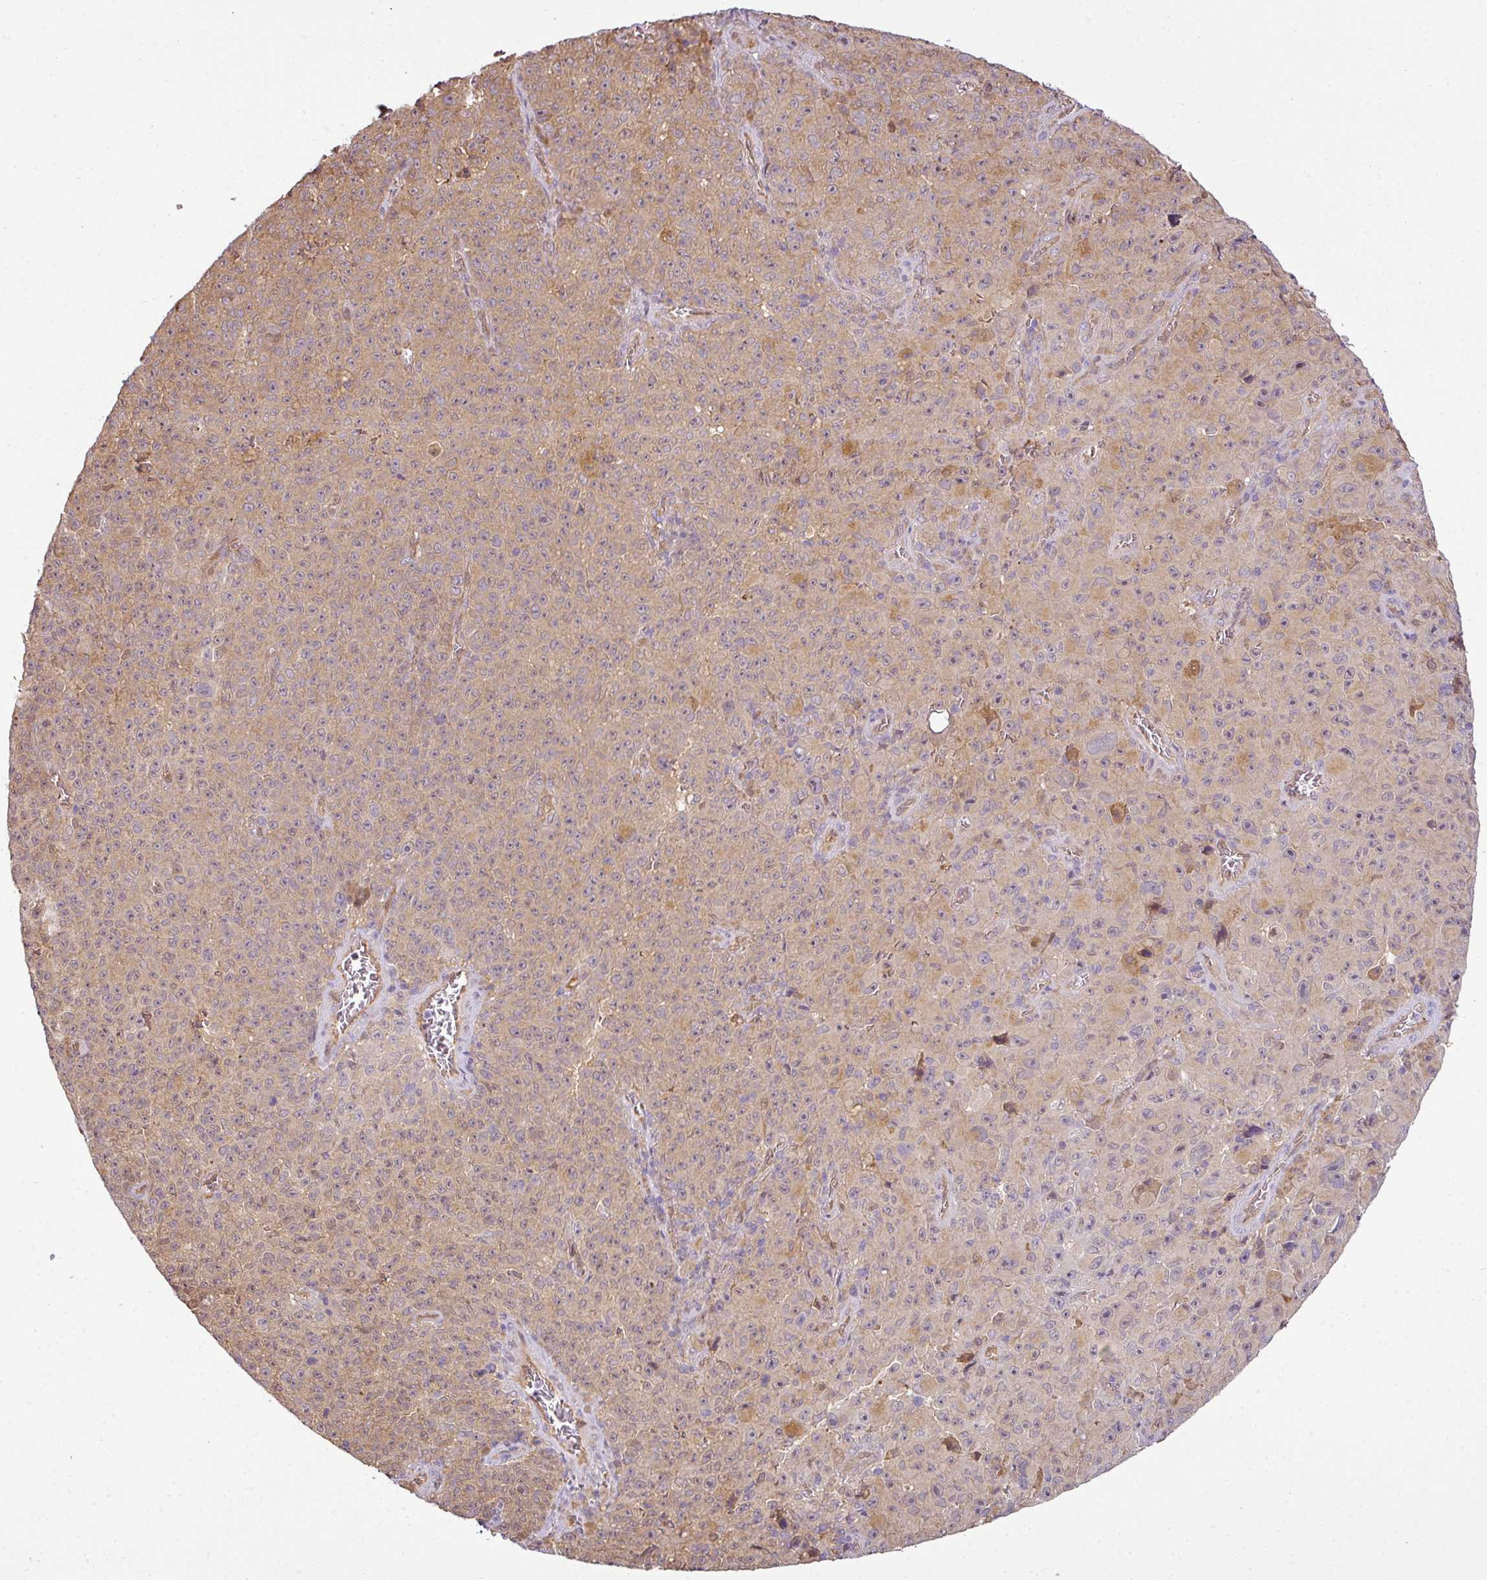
{"staining": {"intensity": "negative", "quantity": "none", "location": "none"}, "tissue": "melanoma", "cell_type": "Tumor cells", "image_type": "cancer", "snomed": [{"axis": "morphology", "description": "Malignant melanoma, NOS"}, {"axis": "topography", "description": "Skin"}], "caption": "Micrograph shows no protein staining in tumor cells of malignant melanoma tissue.", "gene": "ANKRD18A", "patient": {"sex": "female", "age": 82}}